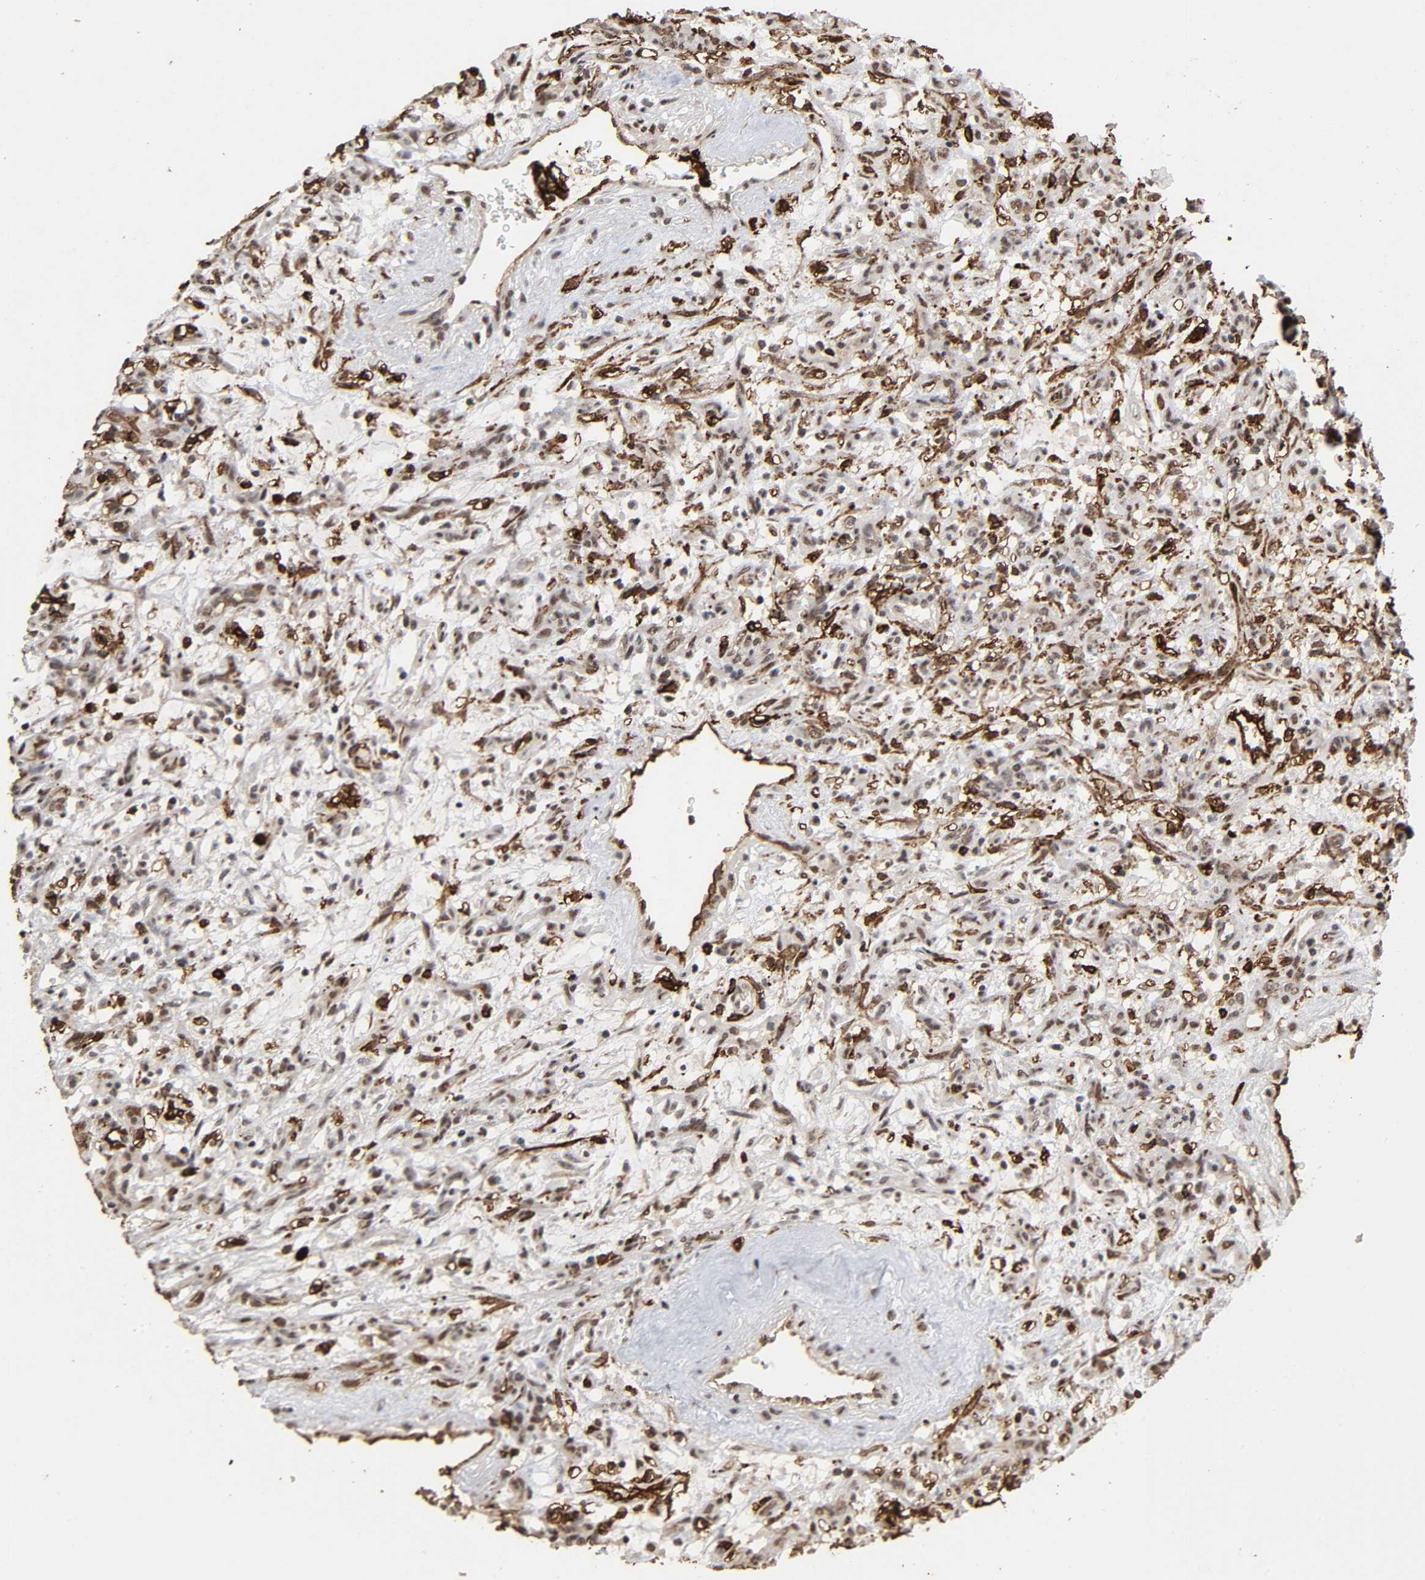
{"staining": {"intensity": "strong", "quantity": "25%-75%", "location": "cytoplasmic/membranous"}, "tissue": "renal cancer", "cell_type": "Tumor cells", "image_type": "cancer", "snomed": [{"axis": "morphology", "description": "Adenocarcinoma, NOS"}, {"axis": "topography", "description": "Kidney"}], "caption": "The immunohistochemical stain shows strong cytoplasmic/membranous expression in tumor cells of adenocarcinoma (renal) tissue.", "gene": "AHNAK2", "patient": {"sex": "female", "age": 57}}